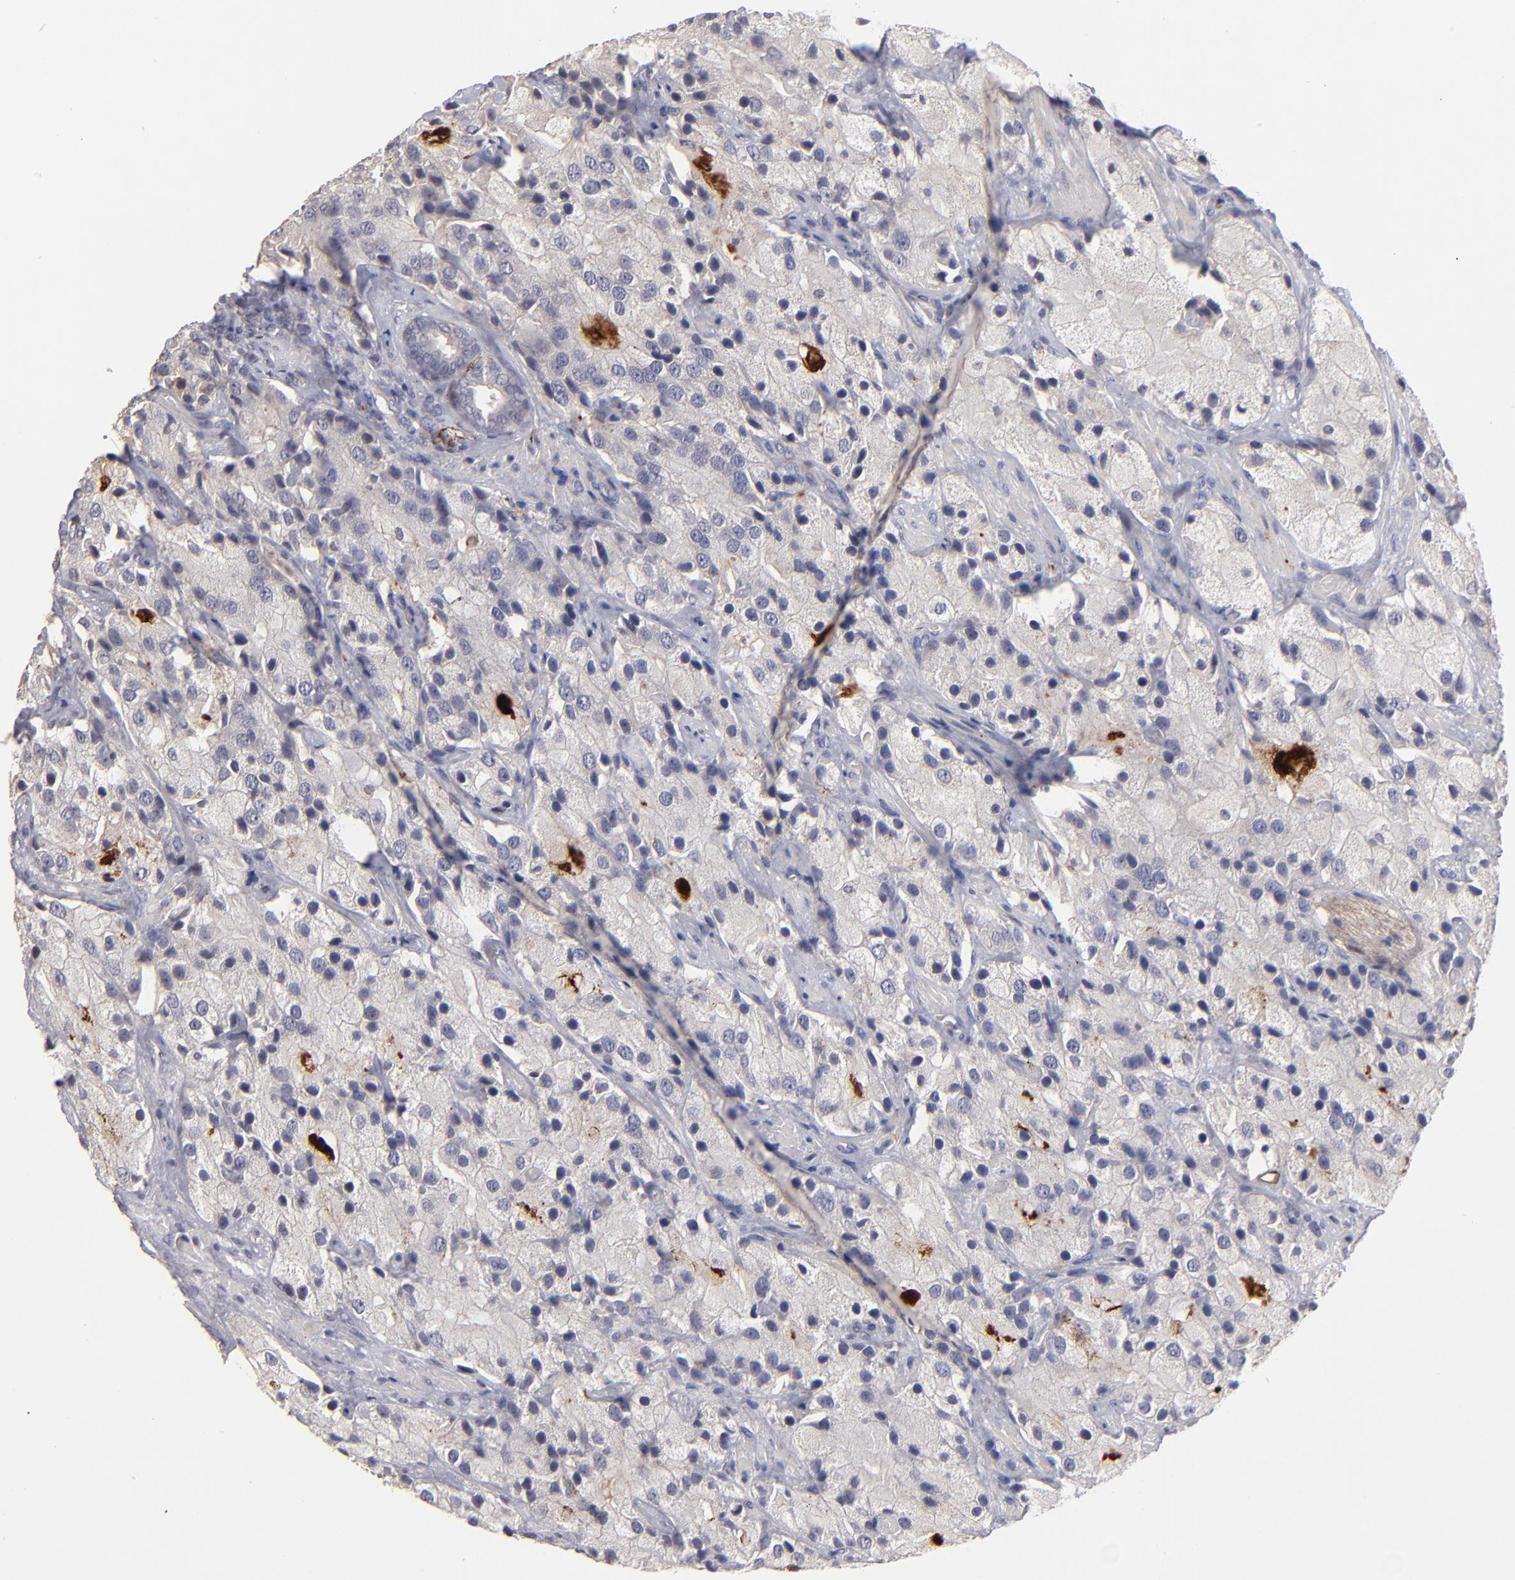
{"staining": {"intensity": "weak", "quantity": "<25%", "location": "cytoplasmic/membranous"}, "tissue": "prostate cancer", "cell_type": "Tumor cells", "image_type": "cancer", "snomed": [{"axis": "morphology", "description": "Adenocarcinoma, High grade"}, {"axis": "topography", "description": "Prostate"}], "caption": "The IHC histopathology image has no significant expression in tumor cells of adenocarcinoma (high-grade) (prostate) tissue.", "gene": "GPM6B", "patient": {"sex": "male", "age": 70}}